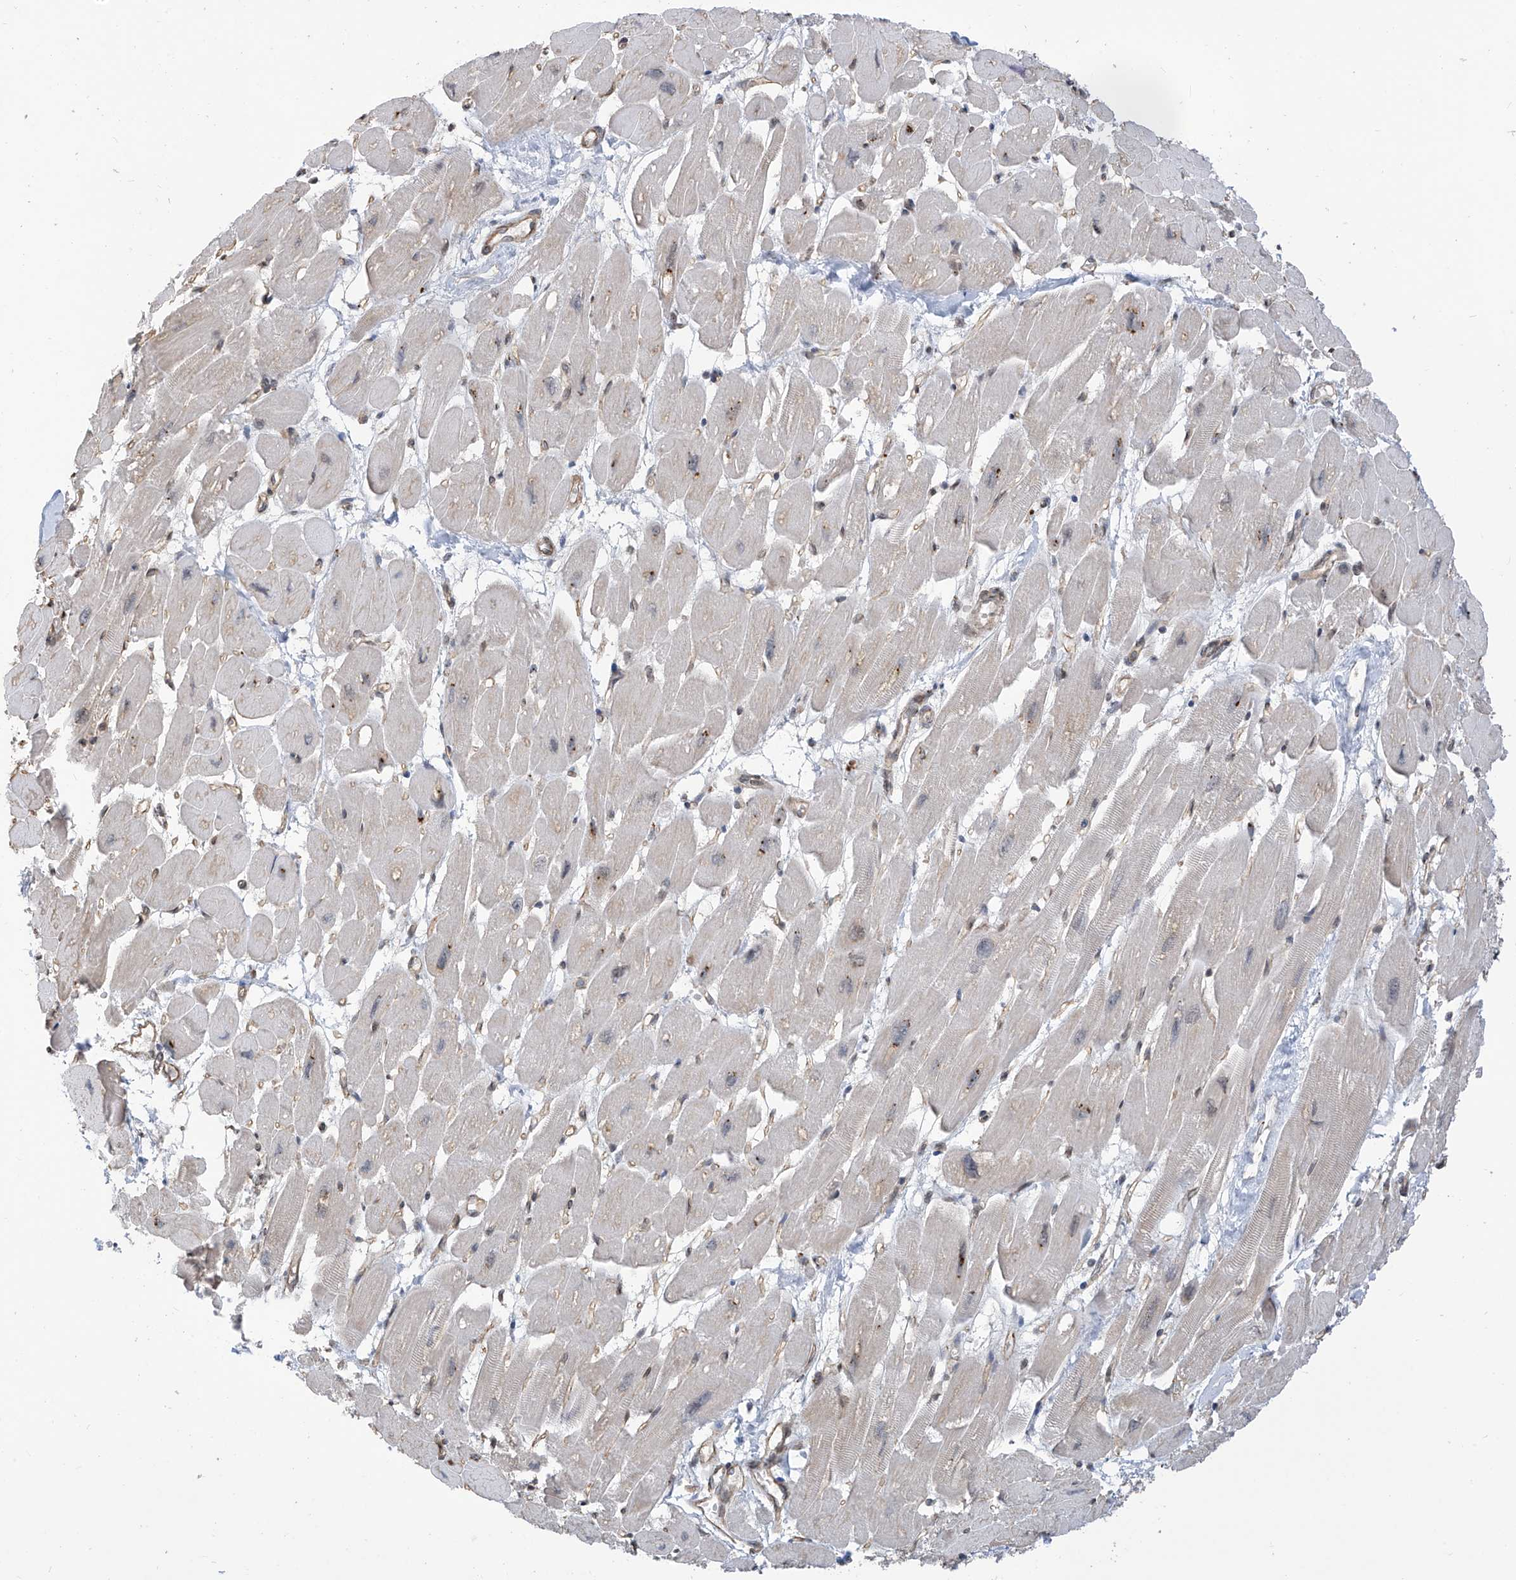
{"staining": {"intensity": "weak", "quantity": "25%-75%", "location": "cytoplasmic/membranous"}, "tissue": "heart muscle", "cell_type": "Cardiomyocytes", "image_type": "normal", "snomed": [{"axis": "morphology", "description": "Normal tissue, NOS"}, {"axis": "topography", "description": "Heart"}], "caption": "High-power microscopy captured an immunohistochemistry photomicrograph of unremarkable heart muscle, revealing weak cytoplasmic/membranous expression in approximately 25%-75% of cardiomyocytes.", "gene": "METAP1D", "patient": {"sex": "female", "age": 54}}